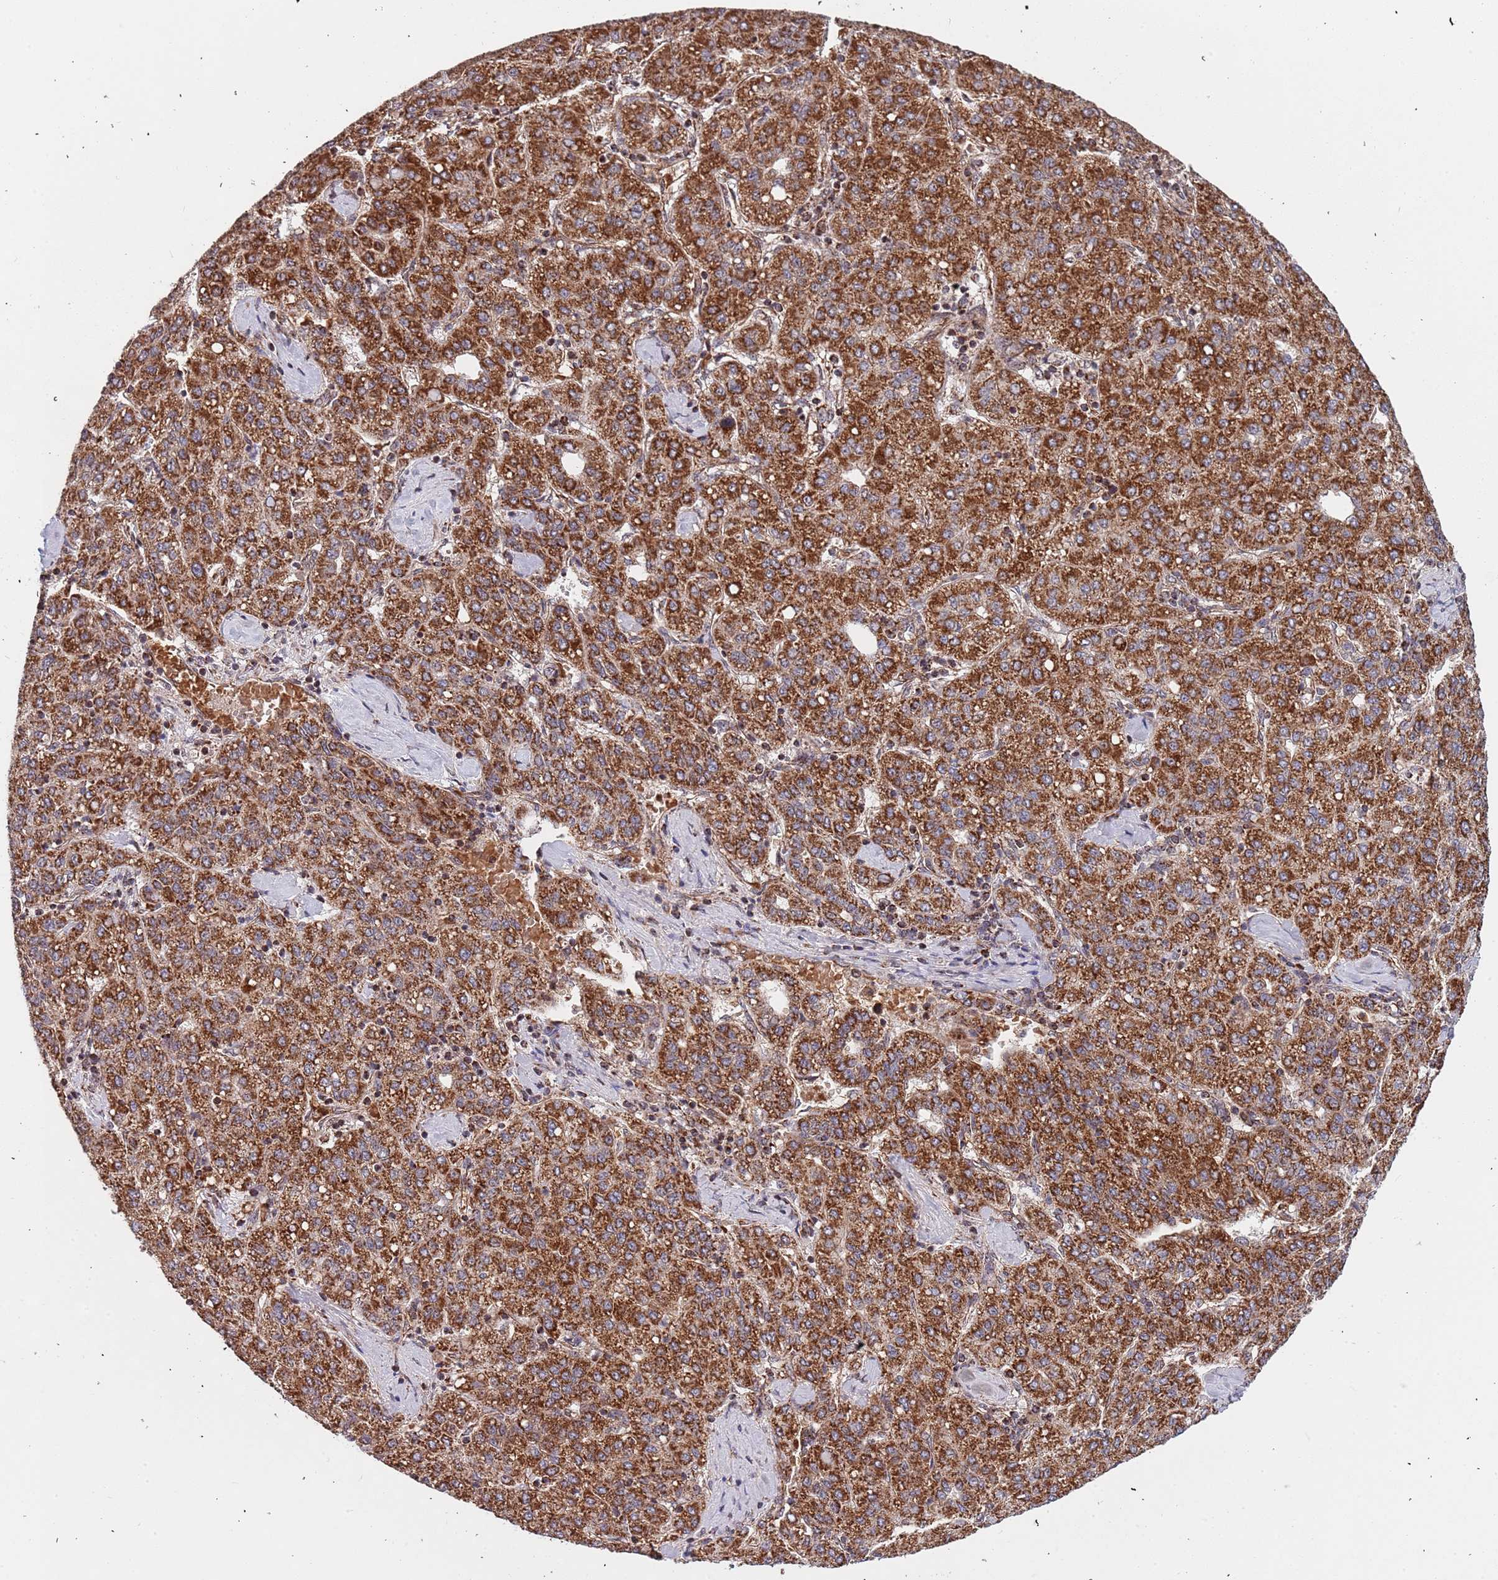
{"staining": {"intensity": "strong", "quantity": ">75%", "location": "cytoplasmic/membranous"}, "tissue": "liver cancer", "cell_type": "Tumor cells", "image_type": "cancer", "snomed": [{"axis": "morphology", "description": "Carcinoma, Hepatocellular, NOS"}, {"axis": "topography", "description": "Liver"}], "caption": "Strong cytoplasmic/membranous protein expression is identified in approximately >75% of tumor cells in liver hepatocellular carcinoma. (Stains: DAB (3,3'-diaminobenzidine) in brown, nuclei in blue, Microscopy: brightfield microscopy at high magnification).", "gene": "DCHS1", "patient": {"sex": "male", "age": 65}}